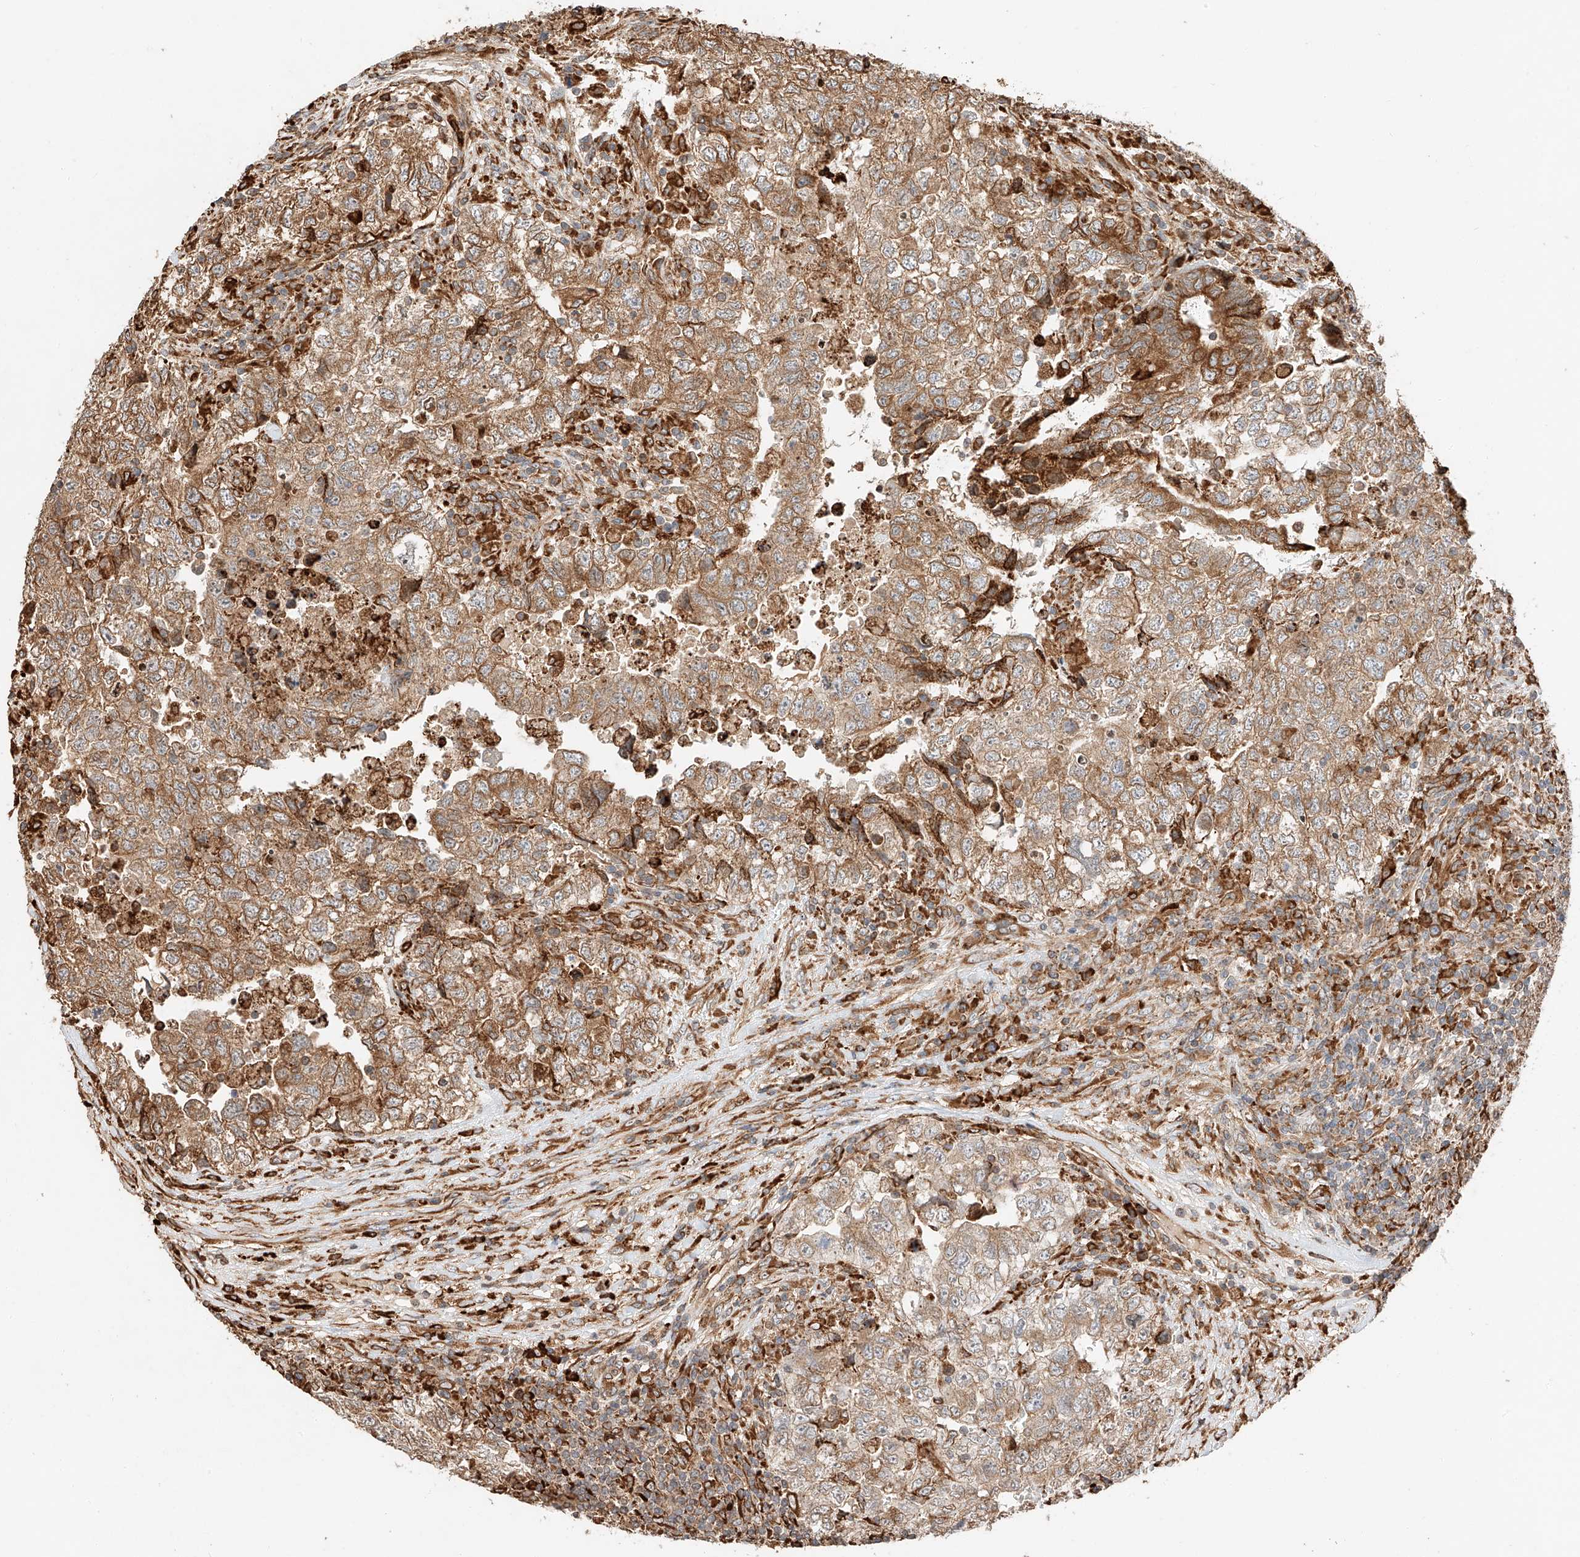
{"staining": {"intensity": "moderate", "quantity": ">75%", "location": "cytoplasmic/membranous"}, "tissue": "testis cancer", "cell_type": "Tumor cells", "image_type": "cancer", "snomed": [{"axis": "morphology", "description": "Carcinoma, Embryonal, NOS"}, {"axis": "topography", "description": "Testis"}], "caption": "Immunohistochemical staining of human embryonal carcinoma (testis) displays medium levels of moderate cytoplasmic/membranous protein positivity in approximately >75% of tumor cells. (DAB = brown stain, brightfield microscopy at high magnification).", "gene": "ZNF84", "patient": {"sex": "male", "age": 37}}